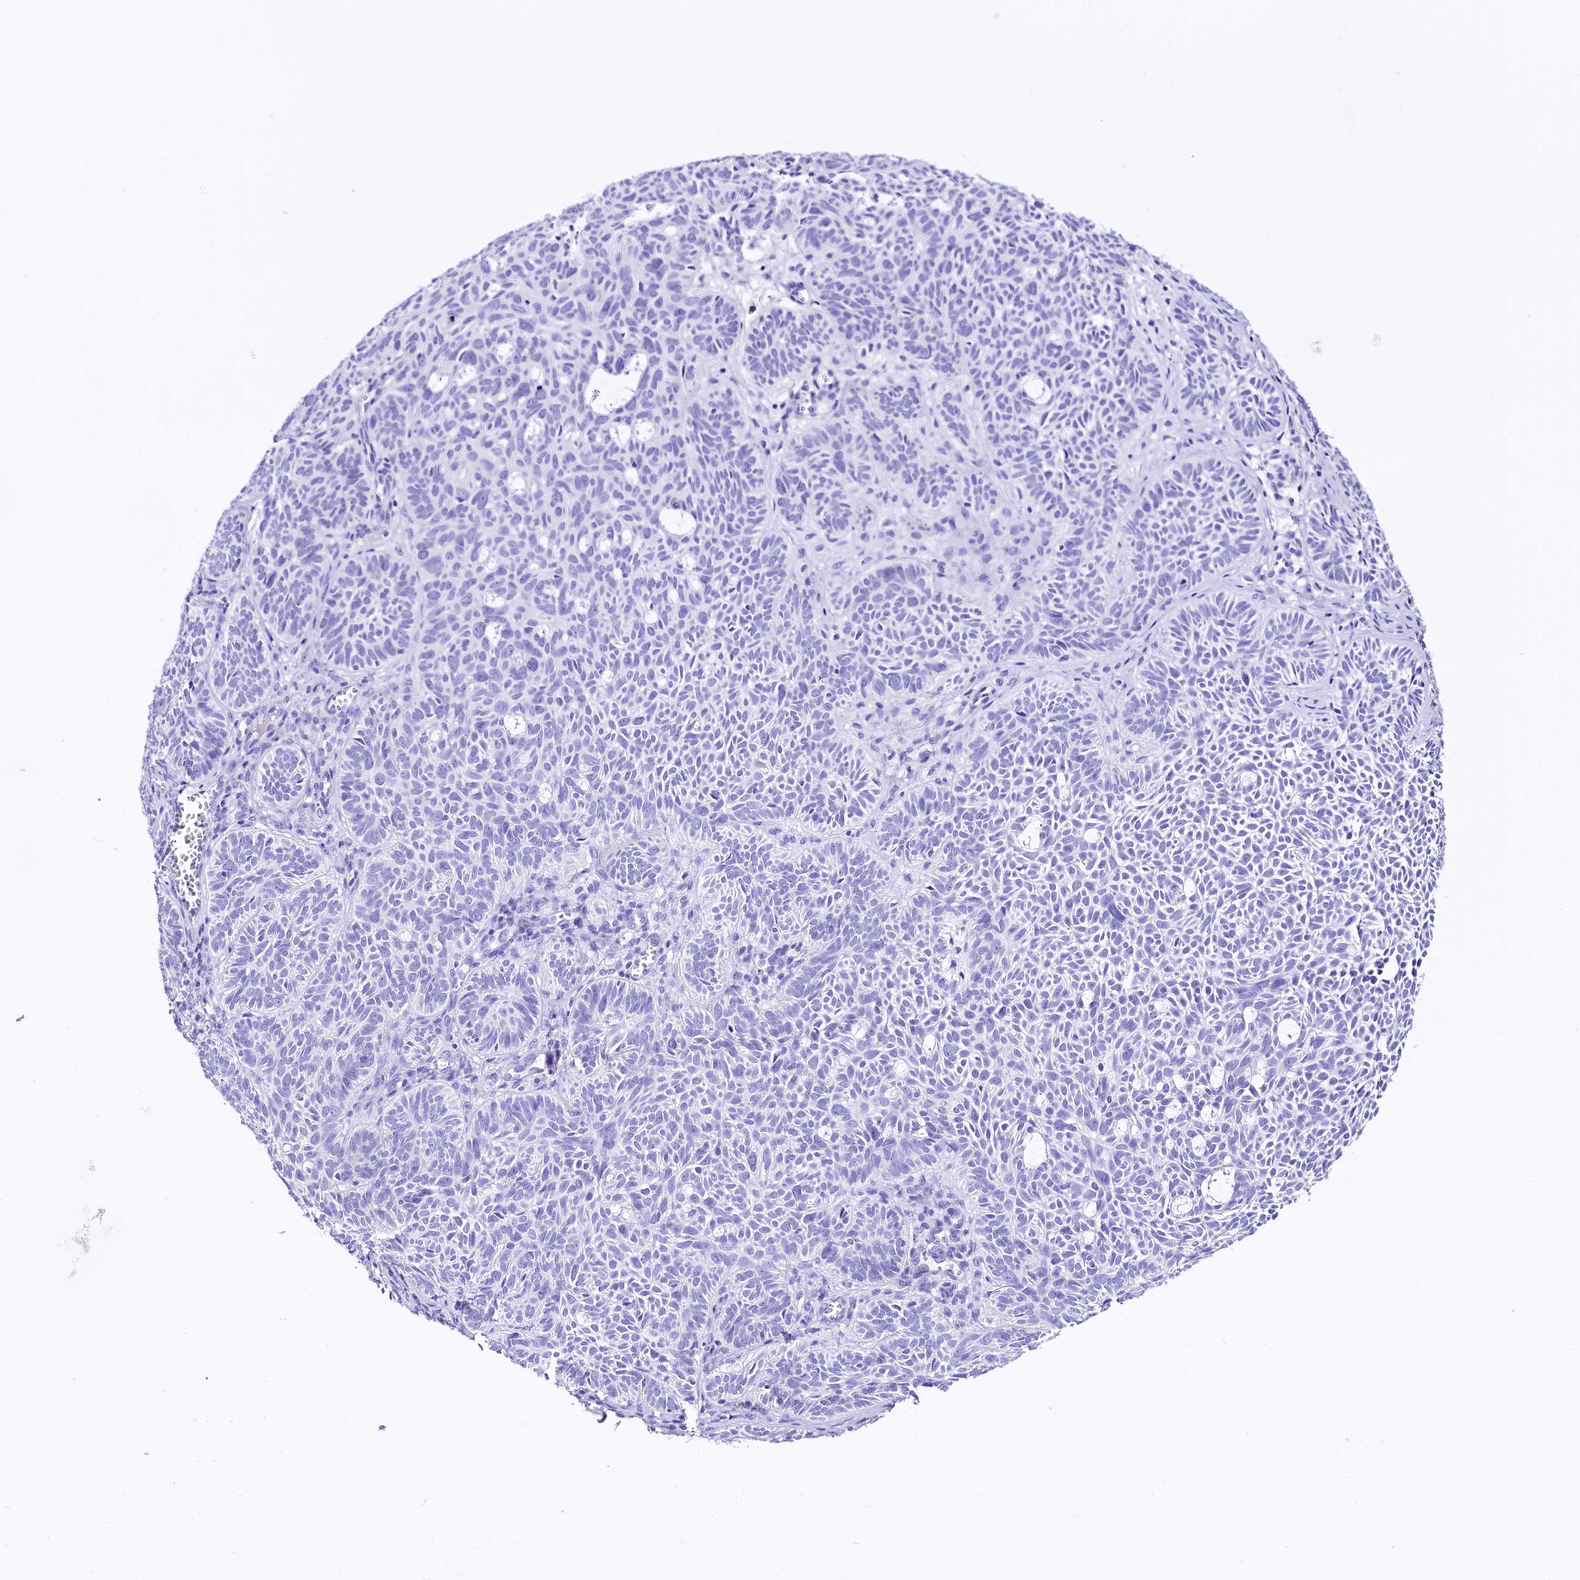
{"staining": {"intensity": "negative", "quantity": "none", "location": "none"}, "tissue": "skin cancer", "cell_type": "Tumor cells", "image_type": "cancer", "snomed": [{"axis": "morphology", "description": "Basal cell carcinoma"}, {"axis": "topography", "description": "Skin"}], "caption": "High power microscopy micrograph of an IHC histopathology image of skin basal cell carcinoma, revealing no significant staining in tumor cells.", "gene": "A2ML1", "patient": {"sex": "male", "age": 69}}